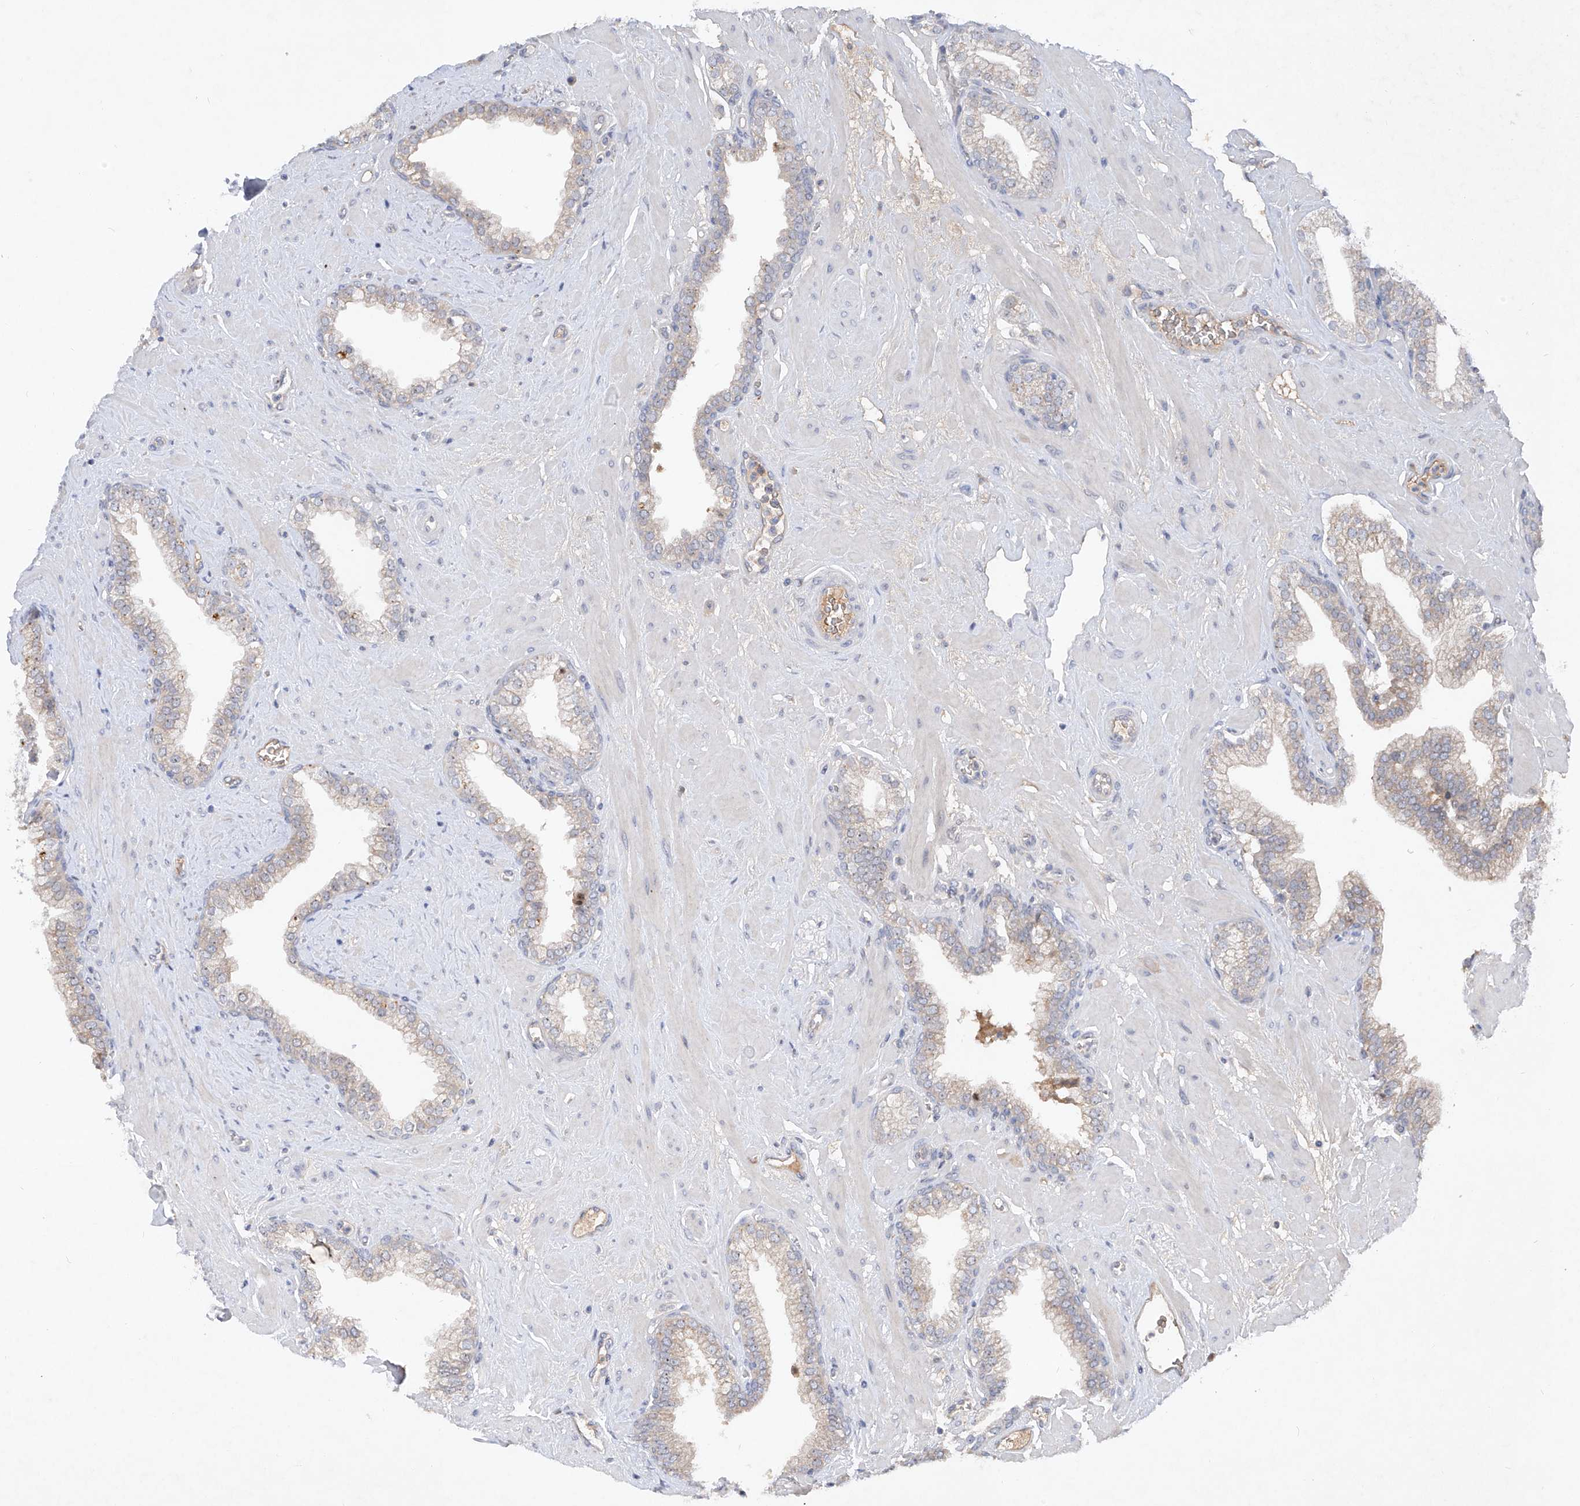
{"staining": {"intensity": "negative", "quantity": "none", "location": "none"}, "tissue": "prostate", "cell_type": "Glandular cells", "image_type": "normal", "snomed": [{"axis": "morphology", "description": "Normal tissue, NOS"}, {"axis": "morphology", "description": "Urothelial carcinoma, Low grade"}, {"axis": "topography", "description": "Urinary bladder"}, {"axis": "topography", "description": "Prostate"}], "caption": "A histopathology image of prostate stained for a protein displays no brown staining in glandular cells. (Immunohistochemistry, brightfield microscopy, high magnification).", "gene": "FAM135A", "patient": {"sex": "male", "age": 60}}